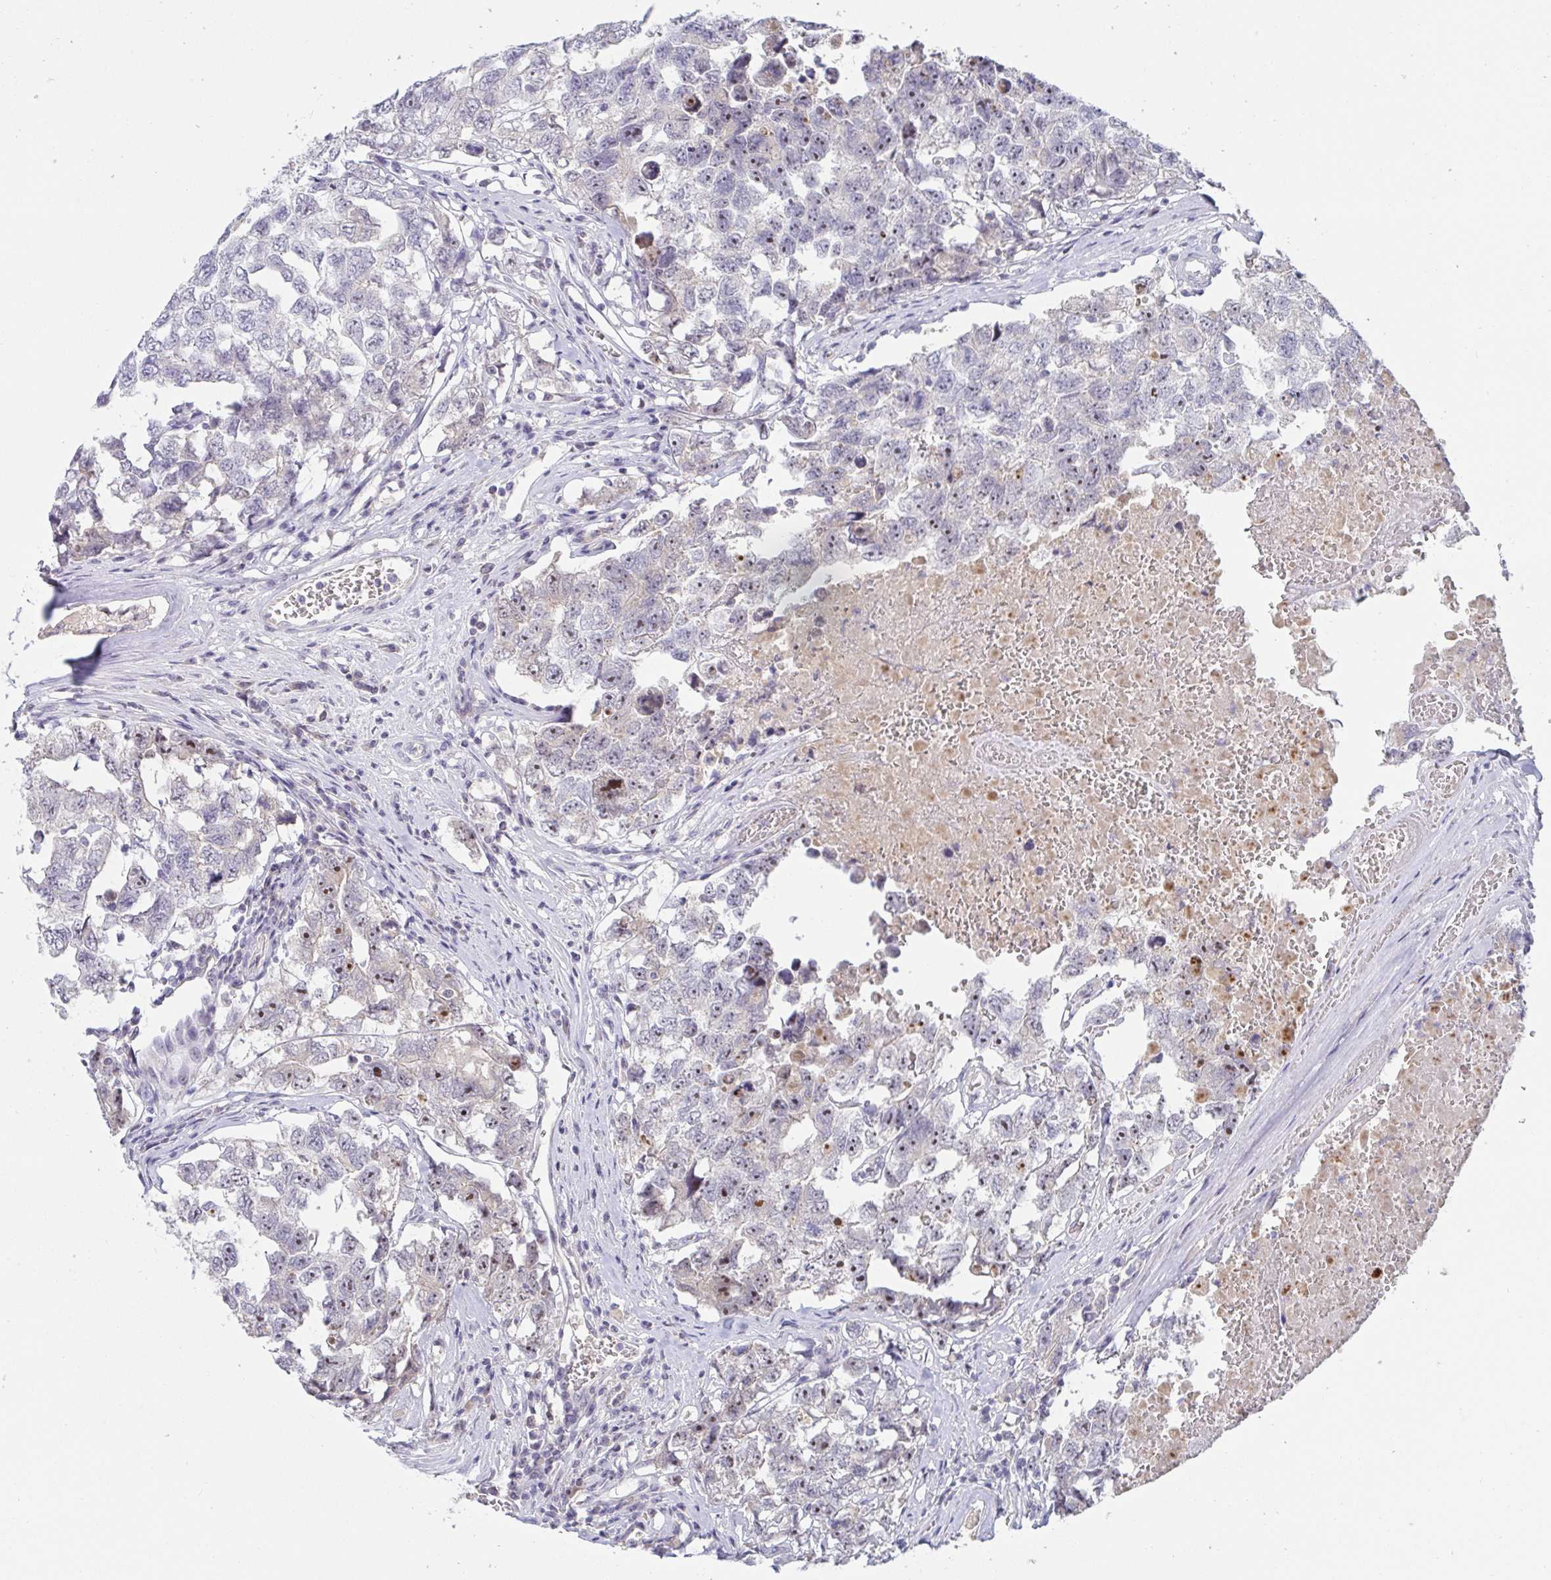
{"staining": {"intensity": "moderate", "quantity": "<25%", "location": "nuclear"}, "tissue": "testis cancer", "cell_type": "Tumor cells", "image_type": "cancer", "snomed": [{"axis": "morphology", "description": "Carcinoma, Embryonal, NOS"}, {"axis": "topography", "description": "Testis"}], "caption": "An image of human testis embryonal carcinoma stained for a protein demonstrates moderate nuclear brown staining in tumor cells.", "gene": "MYC", "patient": {"sex": "male", "age": 22}}